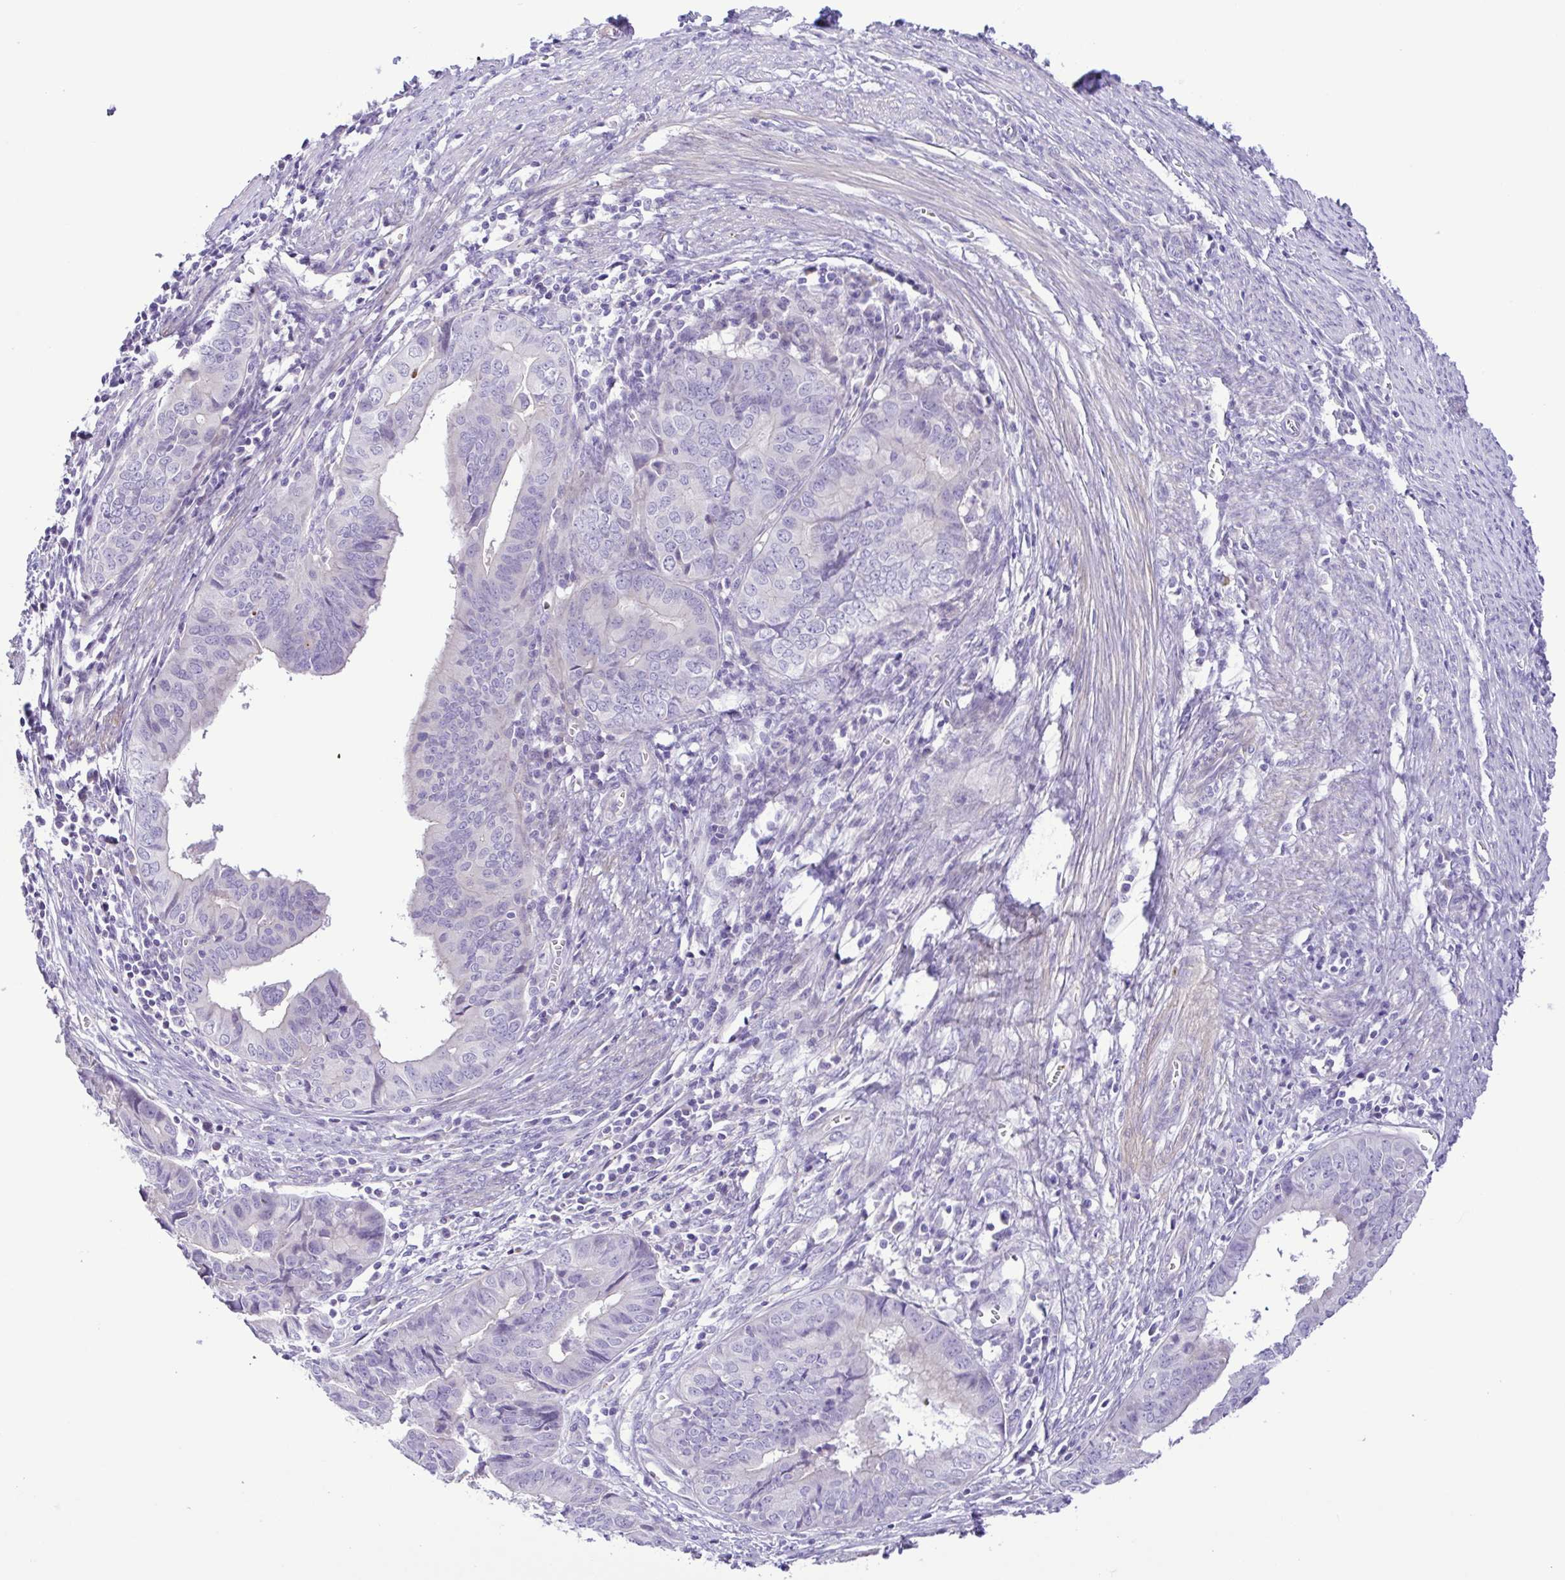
{"staining": {"intensity": "negative", "quantity": "none", "location": "none"}, "tissue": "endometrial cancer", "cell_type": "Tumor cells", "image_type": "cancer", "snomed": [{"axis": "morphology", "description": "Adenocarcinoma, NOS"}, {"axis": "topography", "description": "Endometrium"}], "caption": "Immunohistochemistry (IHC) of endometrial cancer displays no expression in tumor cells.", "gene": "GABBR2", "patient": {"sex": "female", "age": 65}}